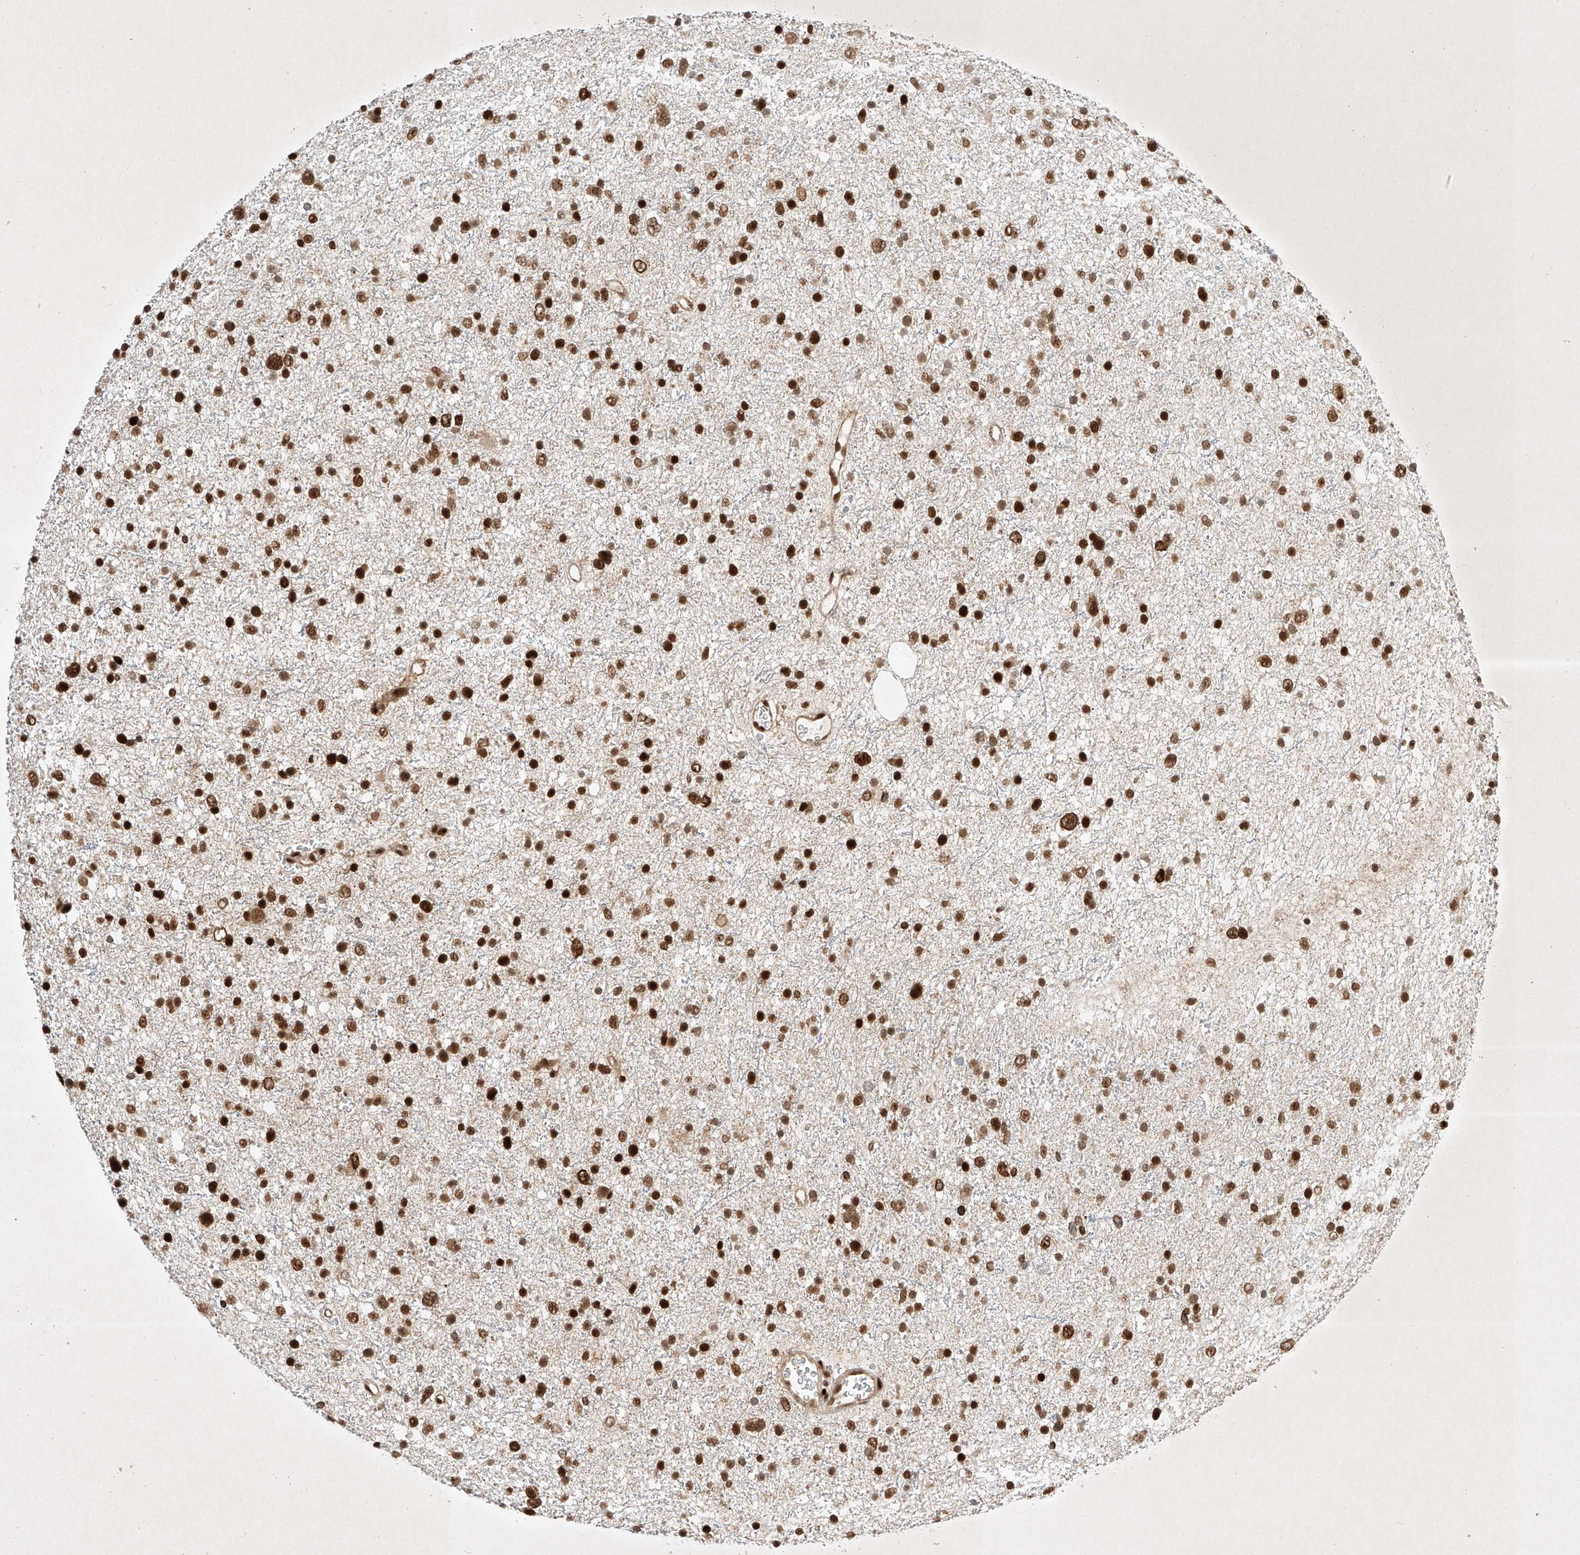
{"staining": {"intensity": "strong", "quantity": ">75%", "location": "nuclear"}, "tissue": "glioma", "cell_type": "Tumor cells", "image_type": "cancer", "snomed": [{"axis": "morphology", "description": "Glioma, malignant, Low grade"}, {"axis": "topography", "description": "Brain"}], "caption": "Glioma was stained to show a protein in brown. There is high levels of strong nuclear staining in about >75% of tumor cells. The staining was performed using DAB to visualize the protein expression in brown, while the nuclei were stained in blue with hematoxylin (Magnification: 20x).", "gene": "EPG5", "patient": {"sex": "female", "age": 37}}